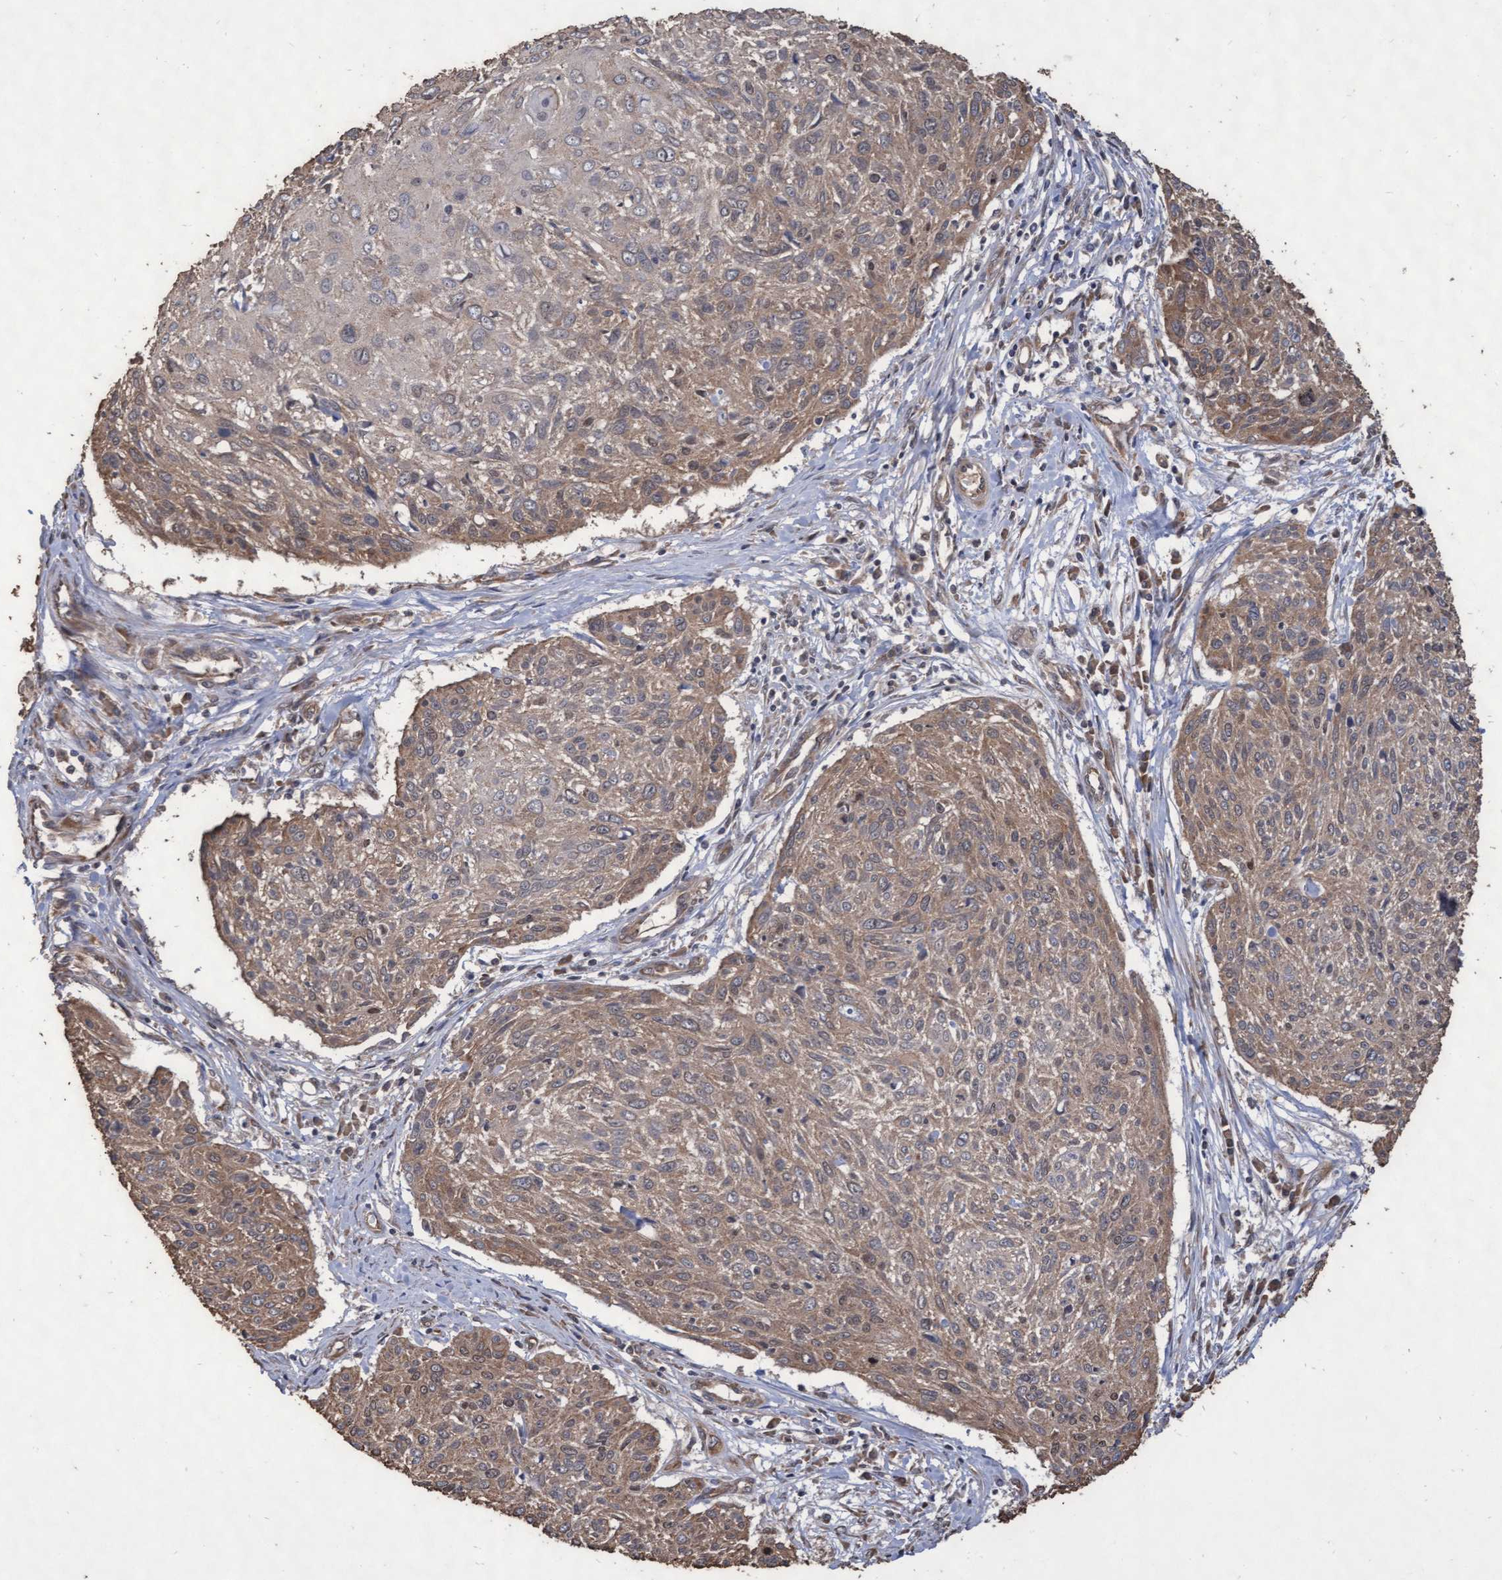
{"staining": {"intensity": "moderate", "quantity": "25%-75%", "location": "cytoplasmic/membranous"}, "tissue": "cervical cancer", "cell_type": "Tumor cells", "image_type": "cancer", "snomed": [{"axis": "morphology", "description": "Squamous cell carcinoma, NOS"}, {"axis": "topography", "description": "Cervix"}], "caption": "Tumor cells show medium levels of moderate cytoplasmic/membranous expression in approximately 25%-75% of cells in human squamous cell carcinoma (cervical). Ihc stains the protein of interest in brown and the nuclei are stained blue.", "gene": "ABCF2", "patient": {"sex": "female", "age": 51}}